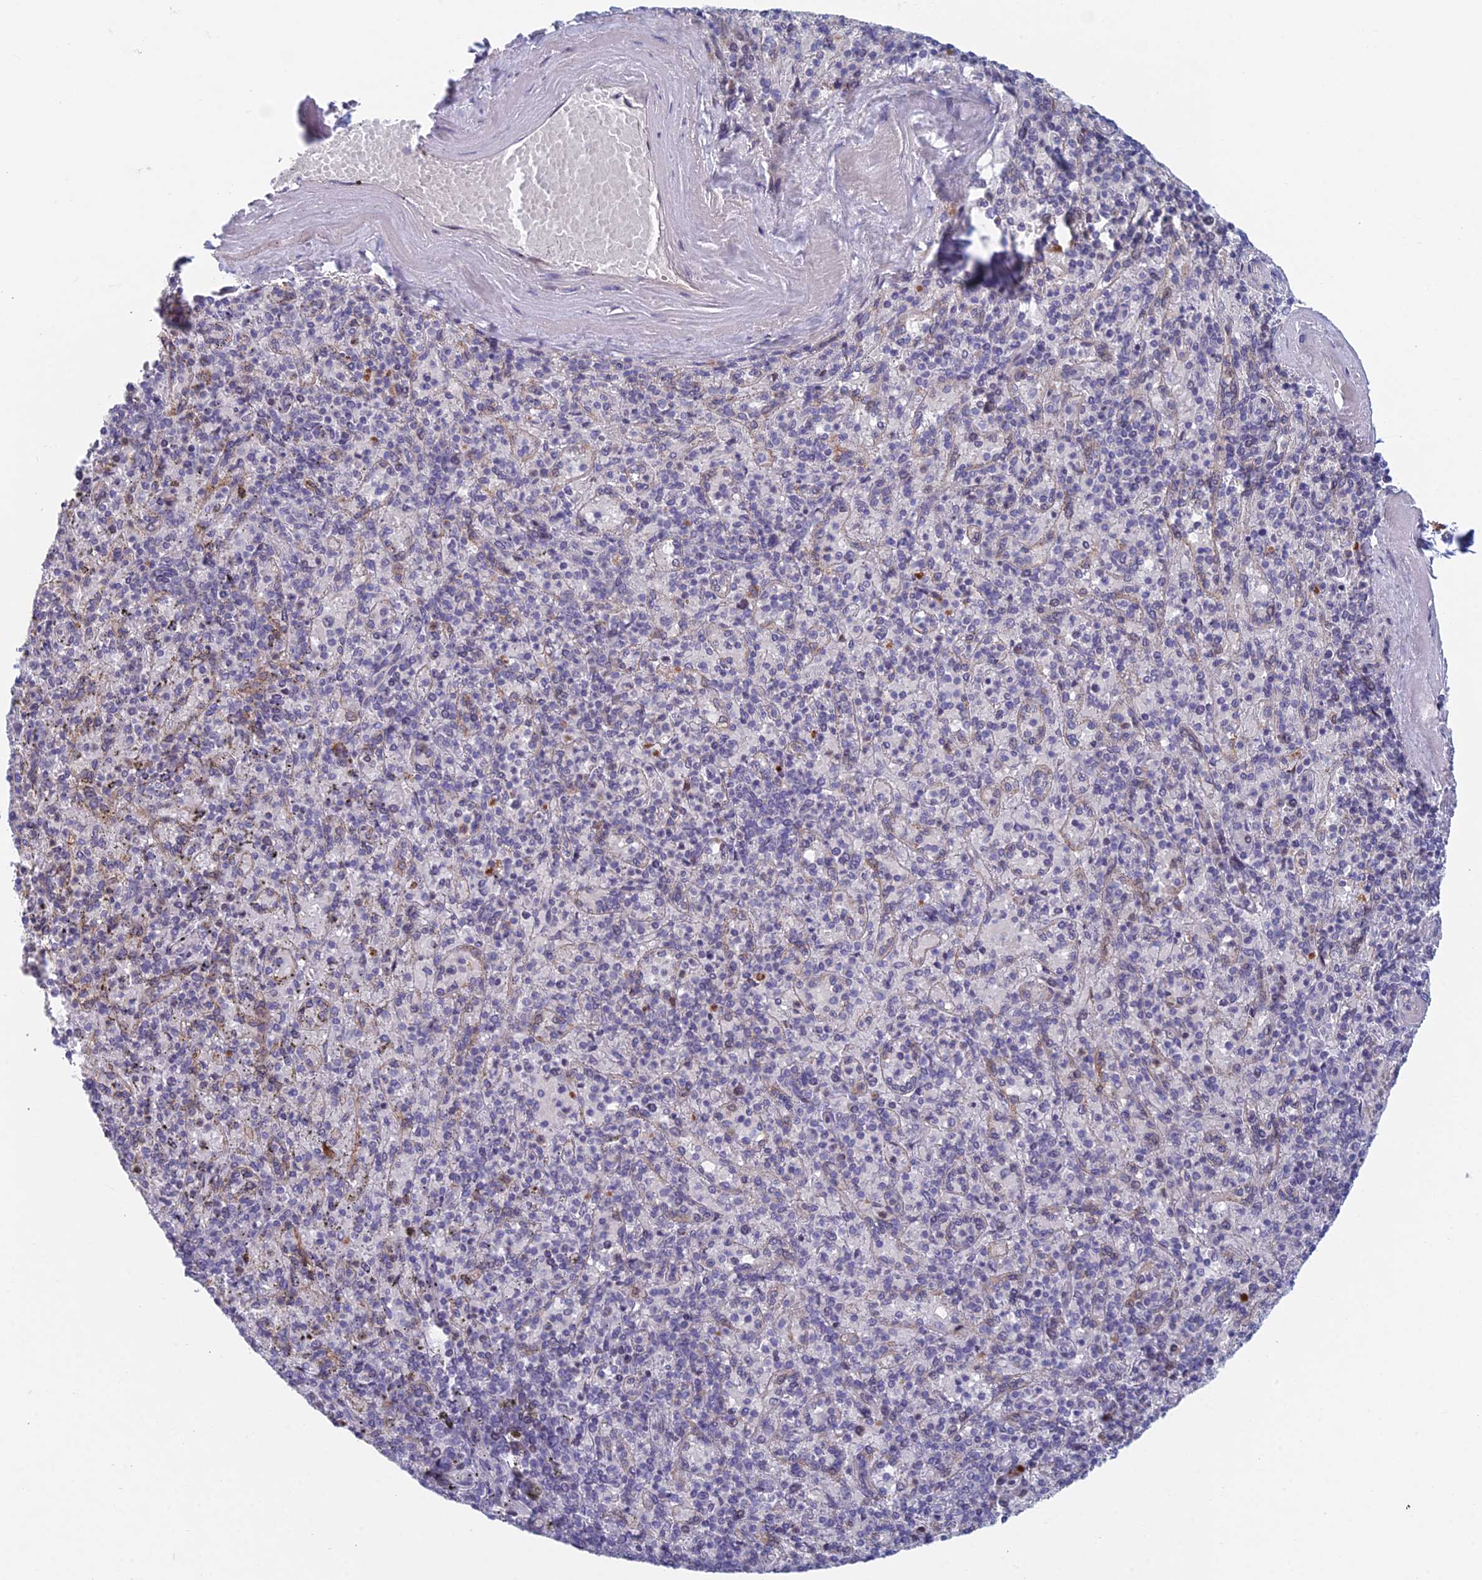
{"staining": {"intensity": "weak", "quantity": "<25%", "location": "cytoplasmic/membranous"}, "tissue": "spleen", "cell_type": "Cells in red pulp", "image_type": "normal", "snomed": [{"axis": "morphology", "description": "Normal tissue, NOS"}, {"axis": "topography", "description": "Spleen"}], "caption": "Protein analysis of unremarkable spleen shows no significant staining in cells in red pulp. The staining is performed using DAB brown chromogen with nuclei counter-stained in using hematoxylin.", "gene": "PPP1R26", "patient": {"sex": "male", "age": 82}}